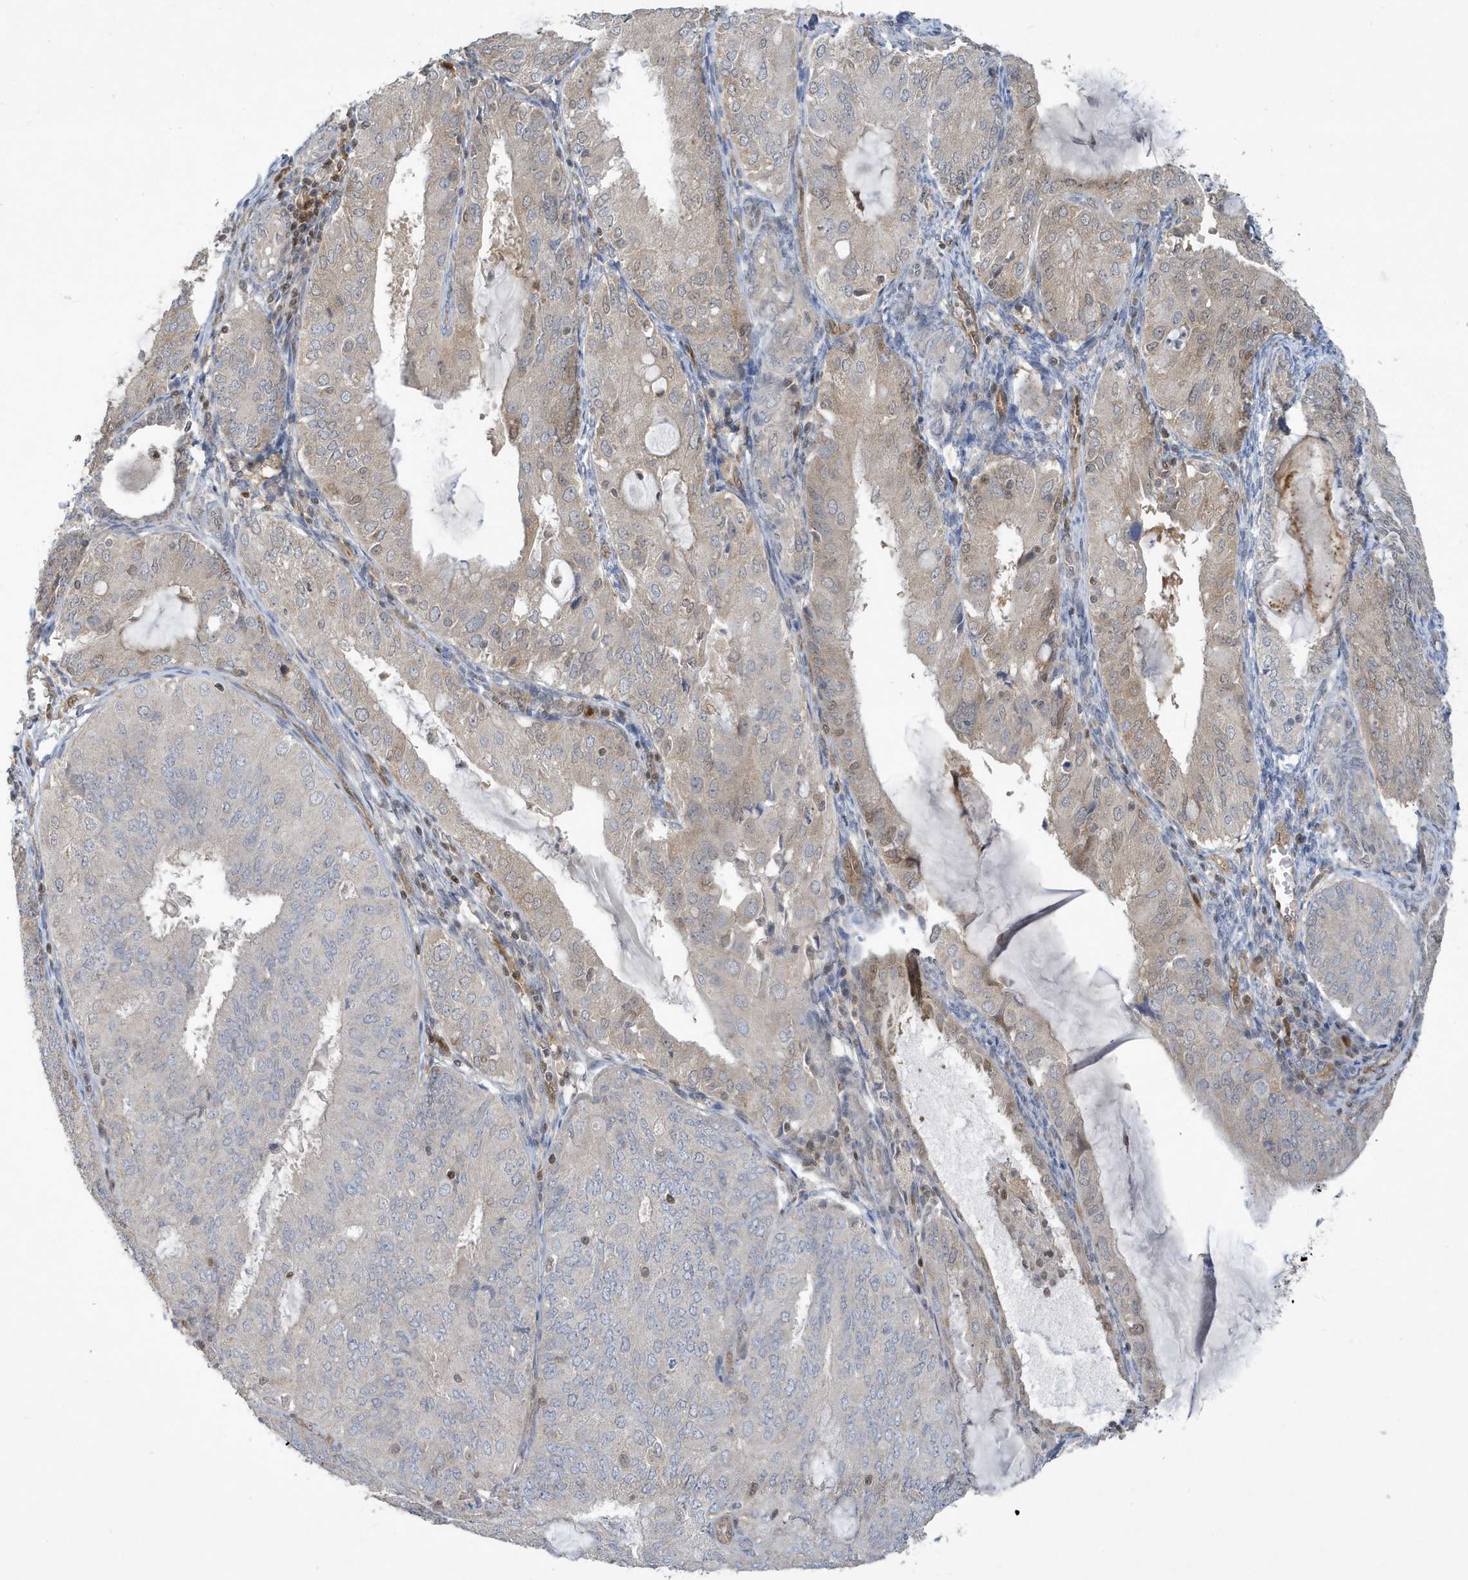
{"staining": {"intensity": "weak", "quantity": "<25%", "location": "cytoplasmic/membranous,nuclear"}, "tissue": "endometrial cancer", "cell_type": "Tumor cells", "image_type": "cancer", "snomed": [{"axis": "morphology", "description": "Adenocarcinoma, NOS"}, {"axis": "topography", "description": "Endometrium"}], "caption": "A high-resolution histopathology image shows immunohistochemistry (IHC) staining of endometrial cancer (adenocarcinoma), which reveals no significant staining in tumor cells.", "gene": "NCOA7", "patient": {"sex": "female", "age": 81}}